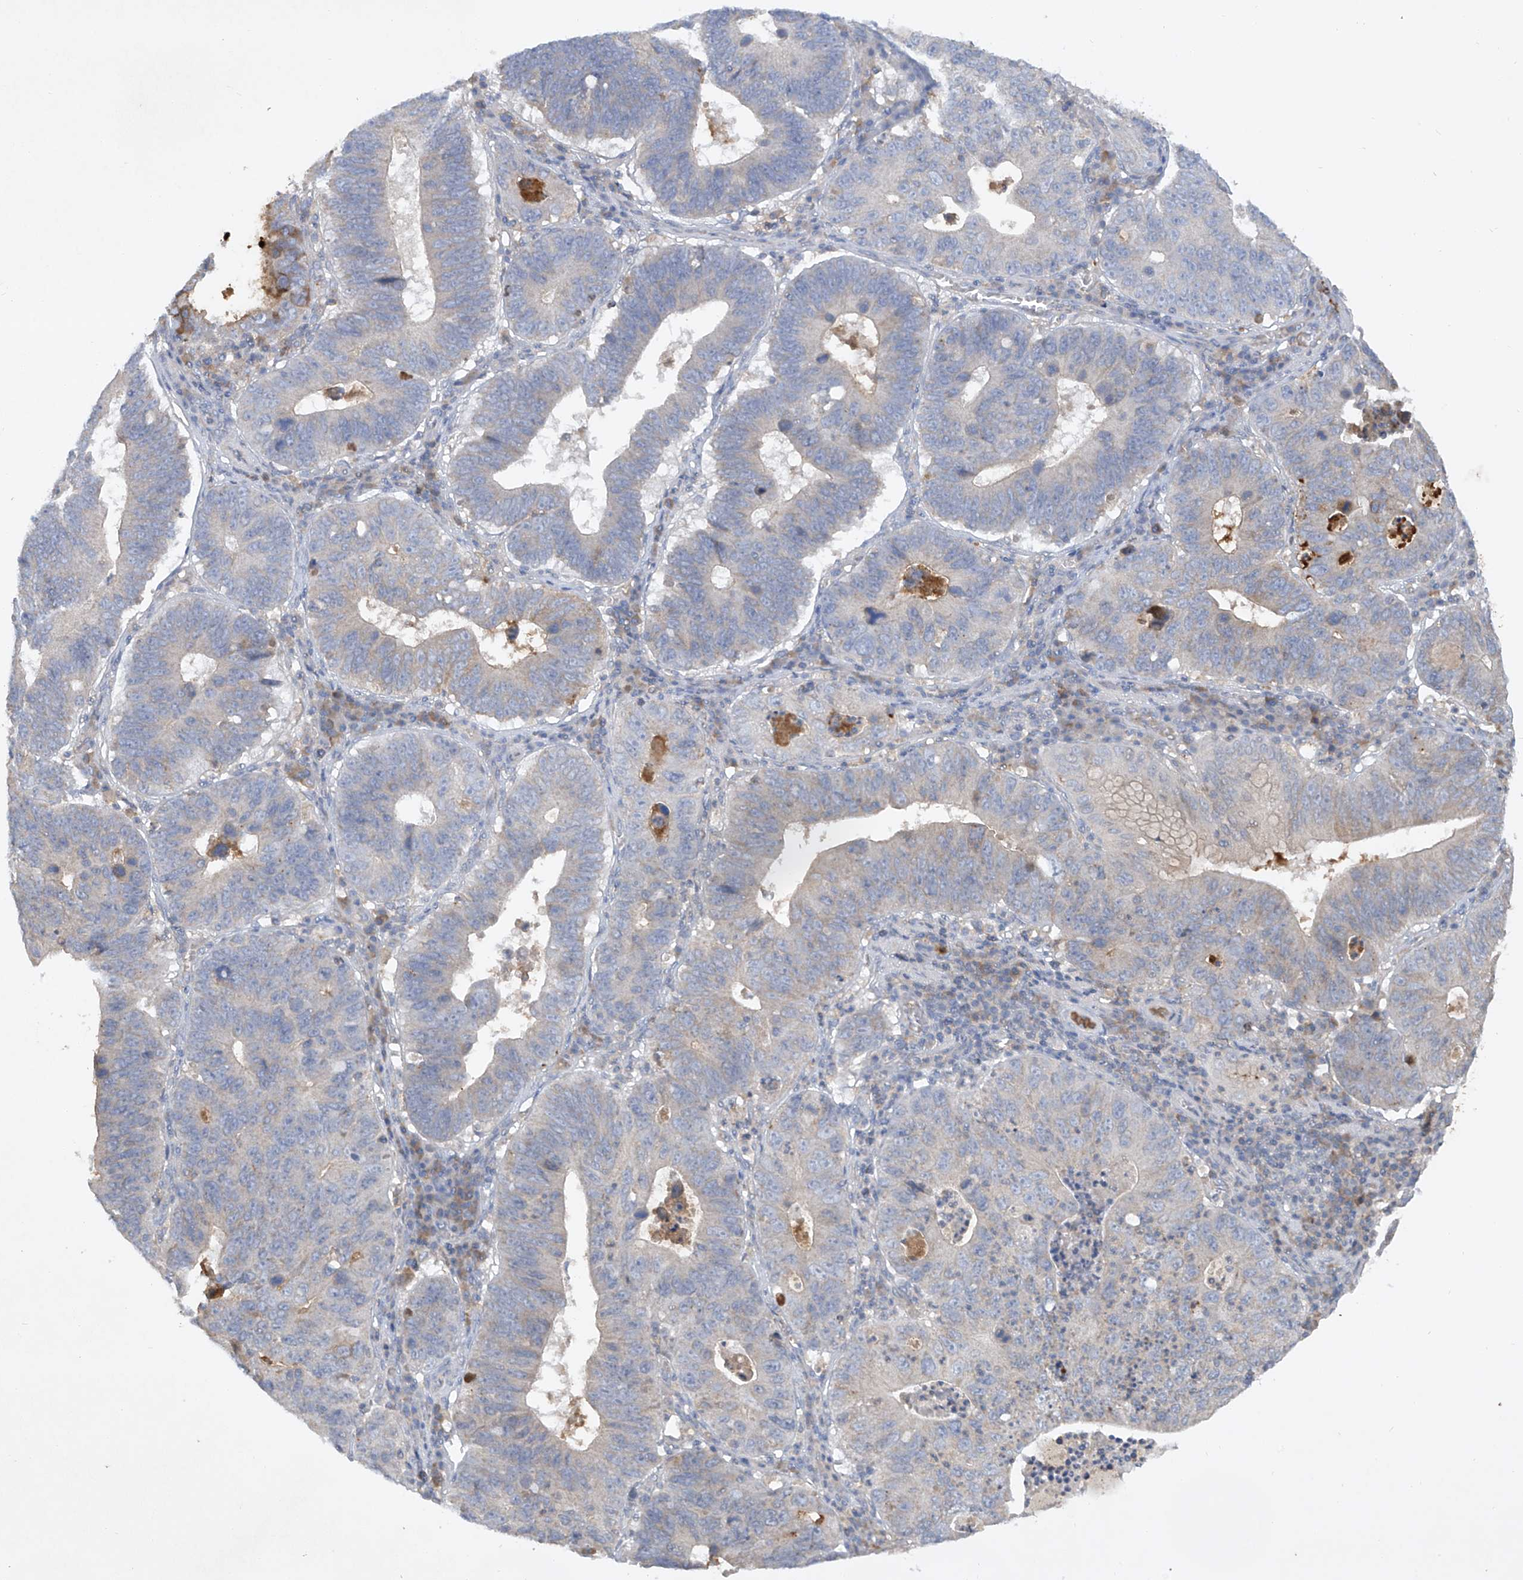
{"staining": {"intensity": "weak", "quantity": "<25%", "location": "cytoplasmic/membranous"}, "tissue": "stomach cancer", "cell_type": "Tumor cells", "image_type": "cancer", "snomed": [{"axis": "morphology", "description": "Adenocarcinoma, NOS"}, {"axis": "topography", "description": "Stomach"}], "caption": "DAB immunohistochemical staining of adenocarcinoma (stomach) reveals no significant expression in tumor cells. (DAB immunohistochemistry visualized using brightfield microscopy, high magnification).", "gene": "HAS3", "patient": {"sex": "male", "age": 59}}